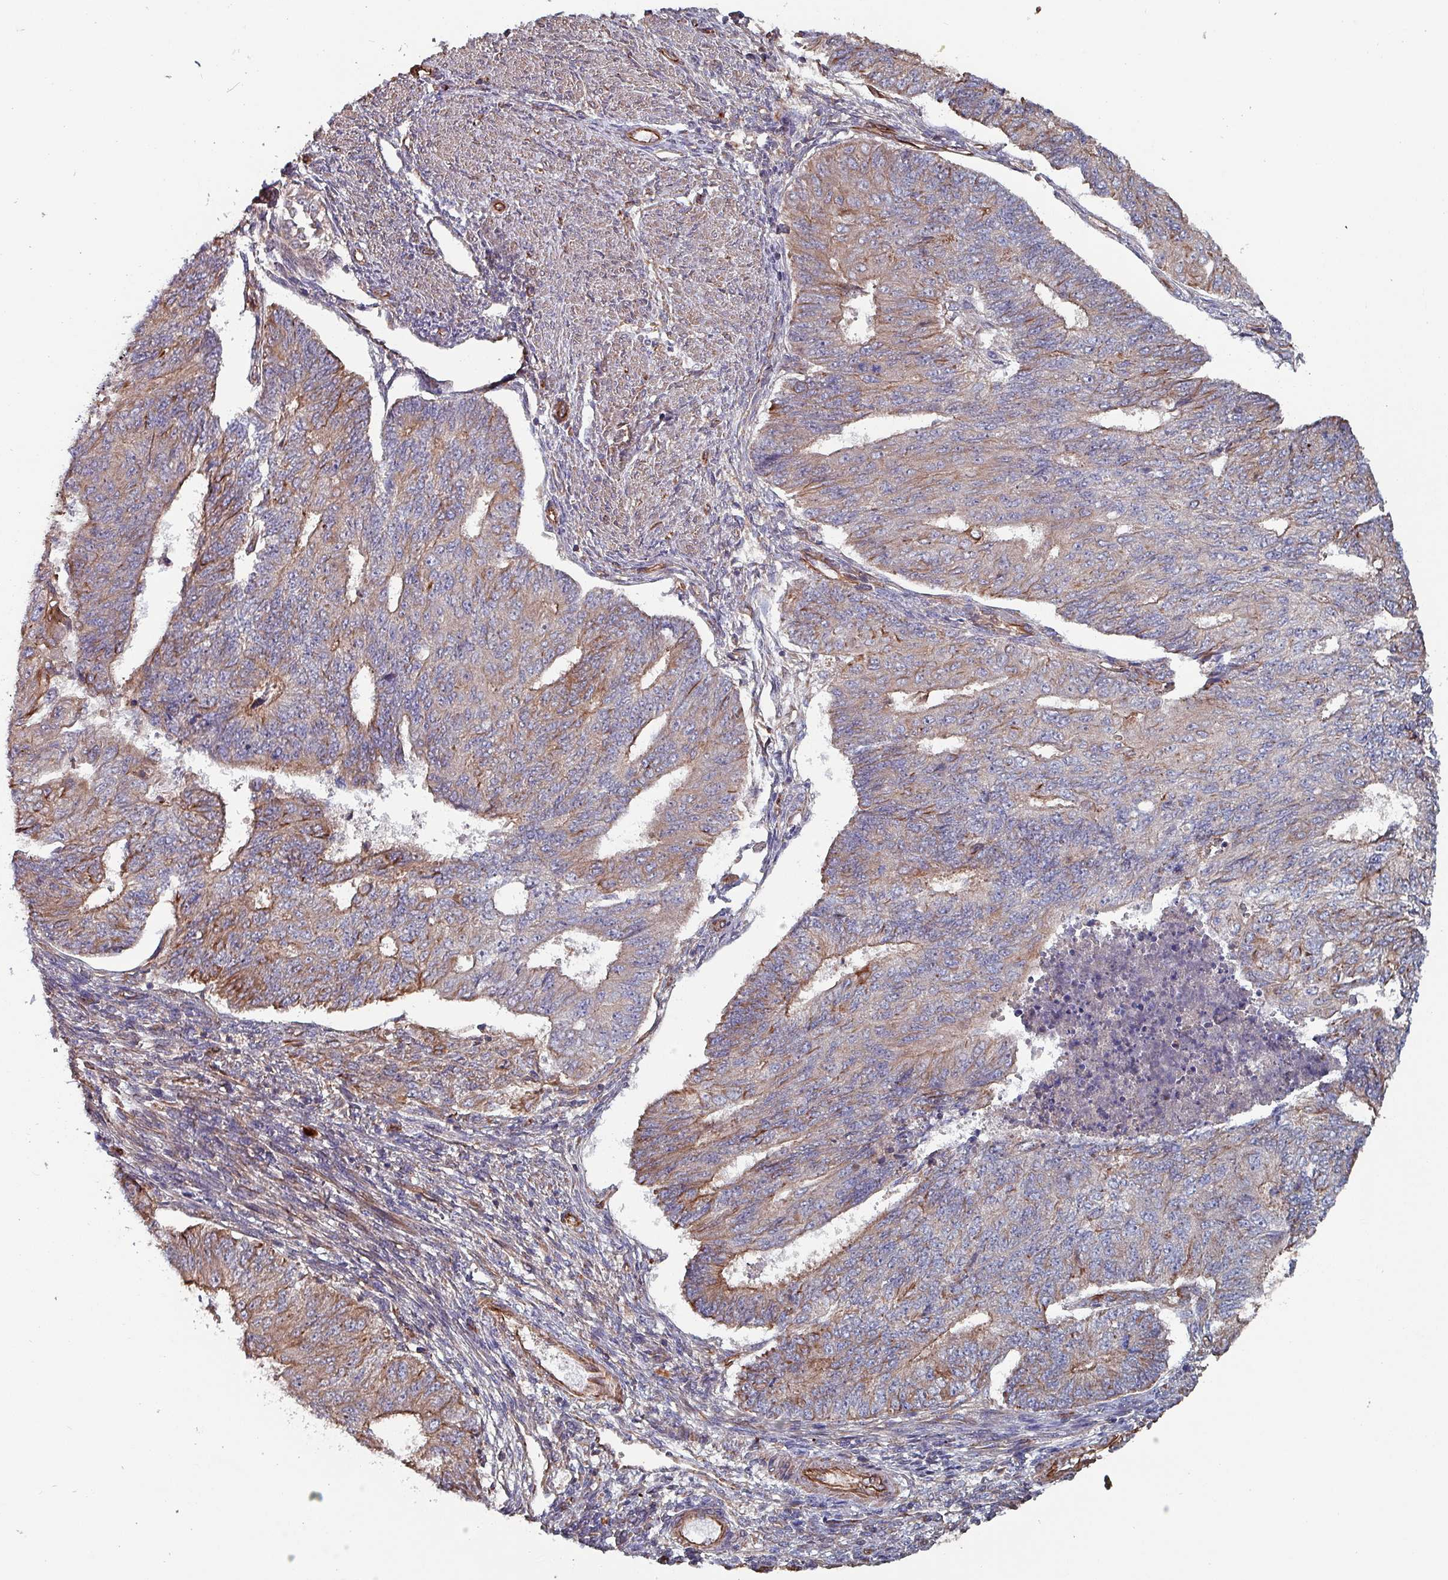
{"staining": {"intensity": "moderate", "quantity": "<25%", "location": "cytoplasmic/membranous"}, "tissue": "endometrial cancer", "cell_type": "Tumor cells", "image_type": "cancer", "snomed": [{"axis": "morphology", "description": "Adenocarcinoma, NOS"}, {"axis": "topography", "description": "Endometrium"}], "caption": "Immunohistochemistry (IHC) (DAB (3,3'-diaminobenzidine)) staining of human endometrial cancer demonstrates moderate cytoplasmic/membranous protein expression in about <25% of tumor cells. (DAB (3,3'-diaminobenzidine) = brown stain, brightfield microscopy at high magnification).", "gene": "ANO10", "patient": {"sex": "female", "age": 32}}